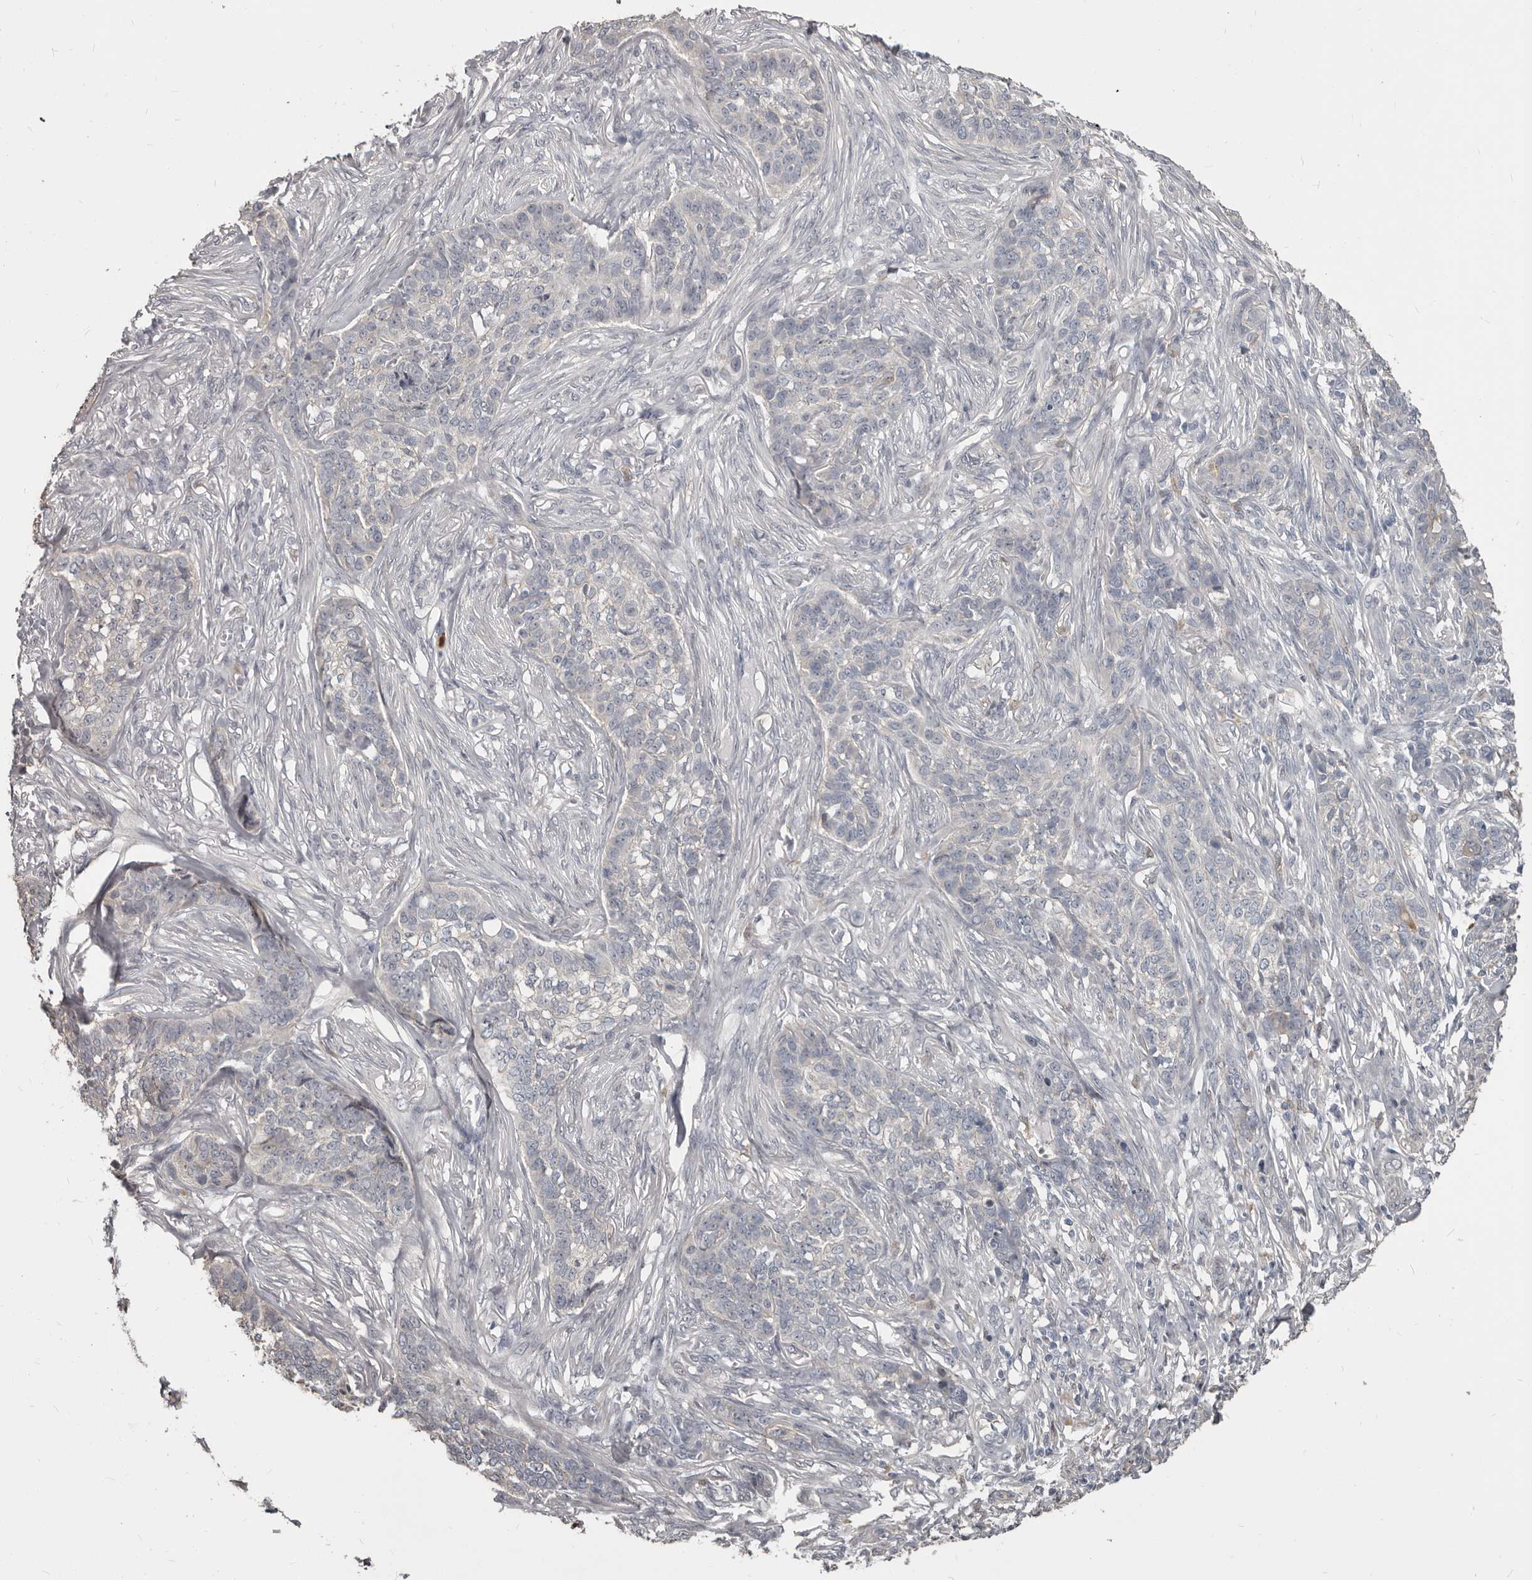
{"staining": {"intensity": "negative", "quantity": "none", "location": "none"}, "tissue": "skin cancer", "cell_type": "Tumor cells", "image_type": "cancer", "snomed": [{"axis": "morphology", "description": "Basal cell carcinoma"}, {"axis": "topography", "description": "Skin"}], "caption": "Immunohistochemical staining of human basal cell carcinoma (skin) displays no significant staining in tumor cells.", "gene": "GPR157", "patient": {"sex": "male", "age": 85}}